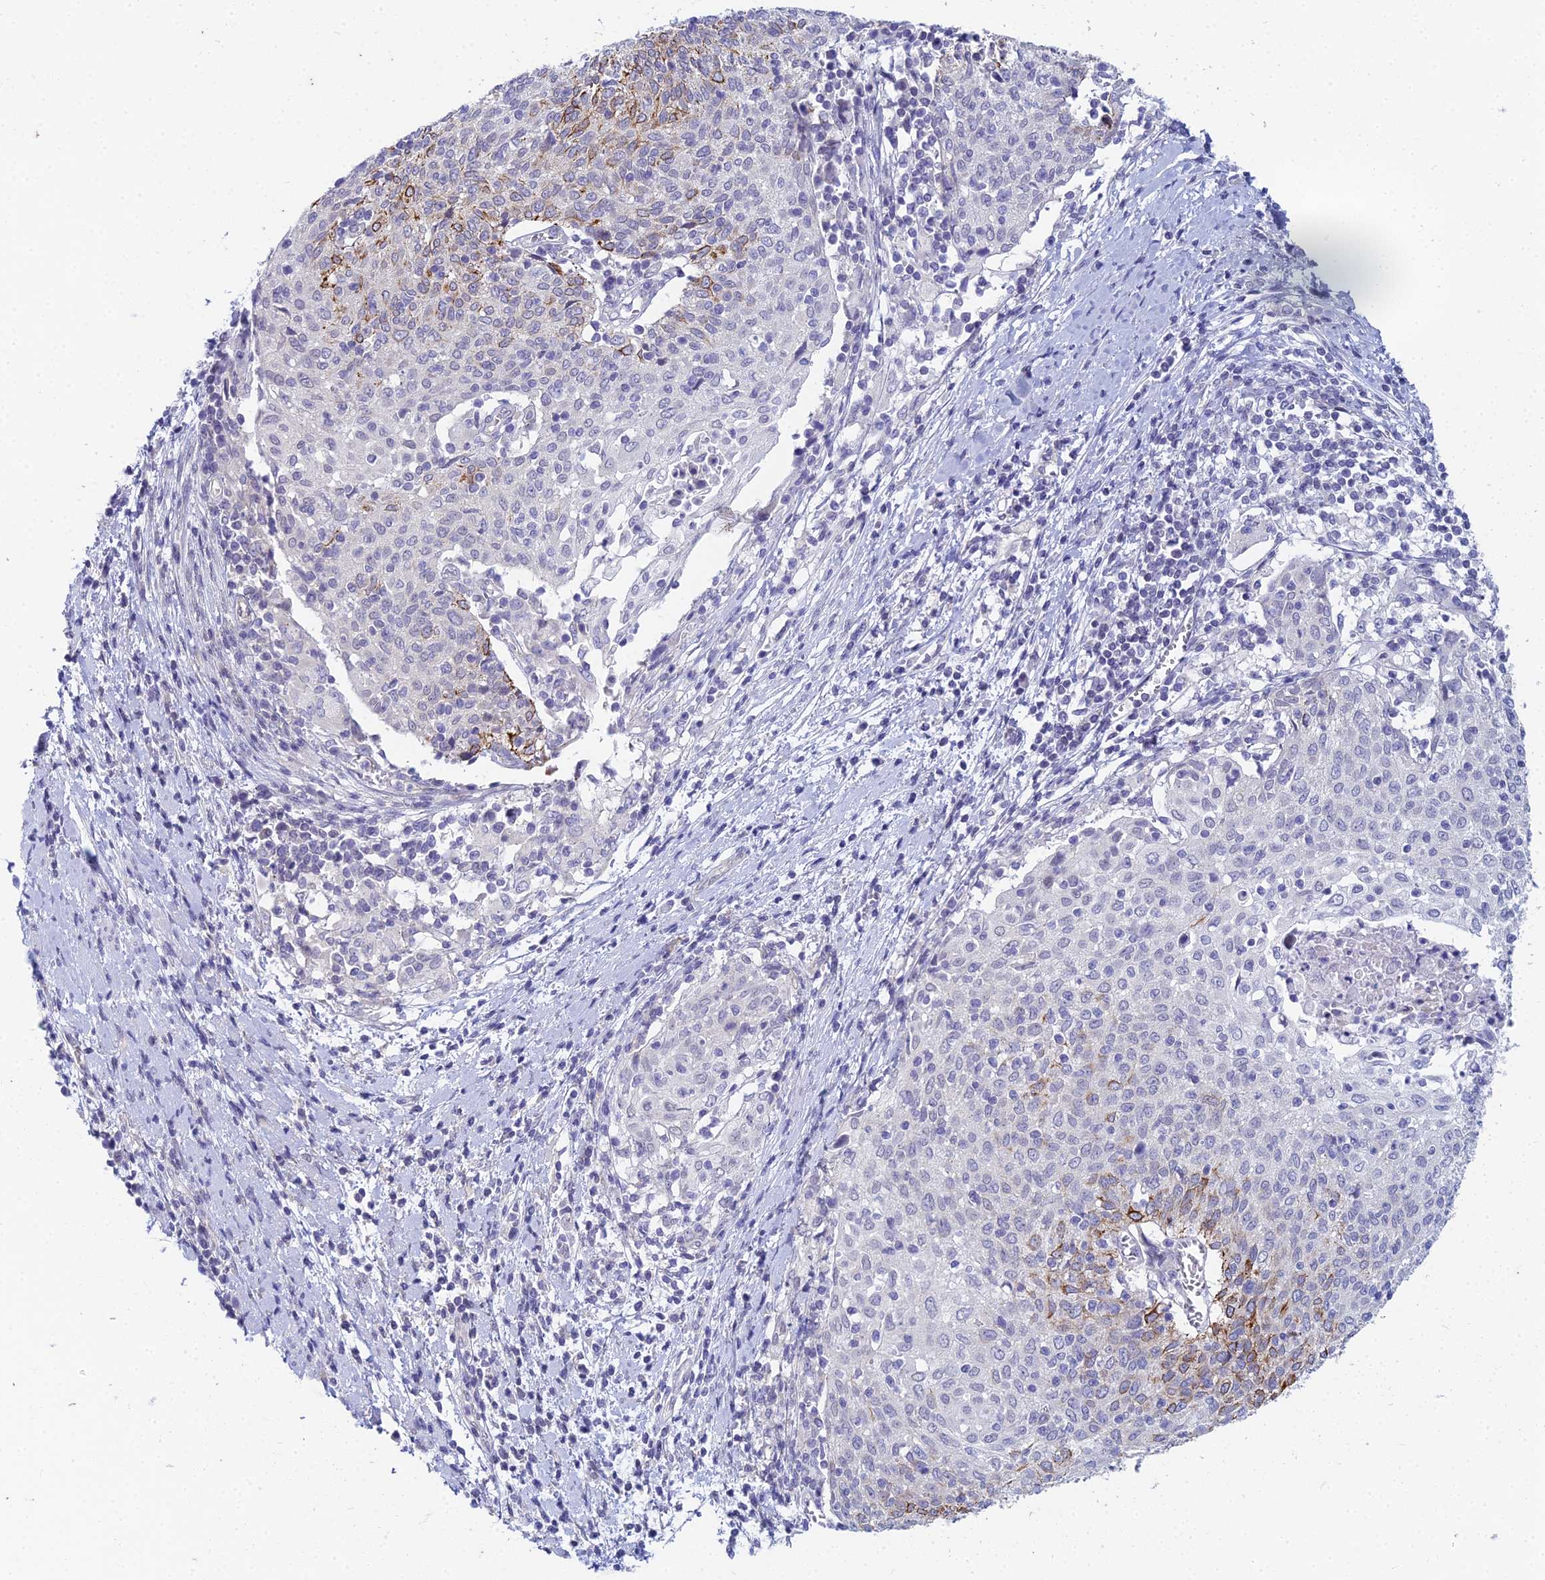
{"staining": {"intensity": "moderate", "quantity": "<25%", "location": "cytoplasmic/membranous"}, "tissue": "cervical cancer", "cell_type": "Tumor cells", "image_type": "cancer", "snomed": [{"axis": "morphology", "description": "Squamous cell carcinoma, NOS"}, {"axis": "topography", "description": "Cervix"}], "caption": "Cervical squamous cell carcinoma tissue displays moderate cytoplasmic/membranous positivity in approximately <25% of tumor cells", "gene": "EEF2KMT", "patient": {"sex": "female", "age": 52}}